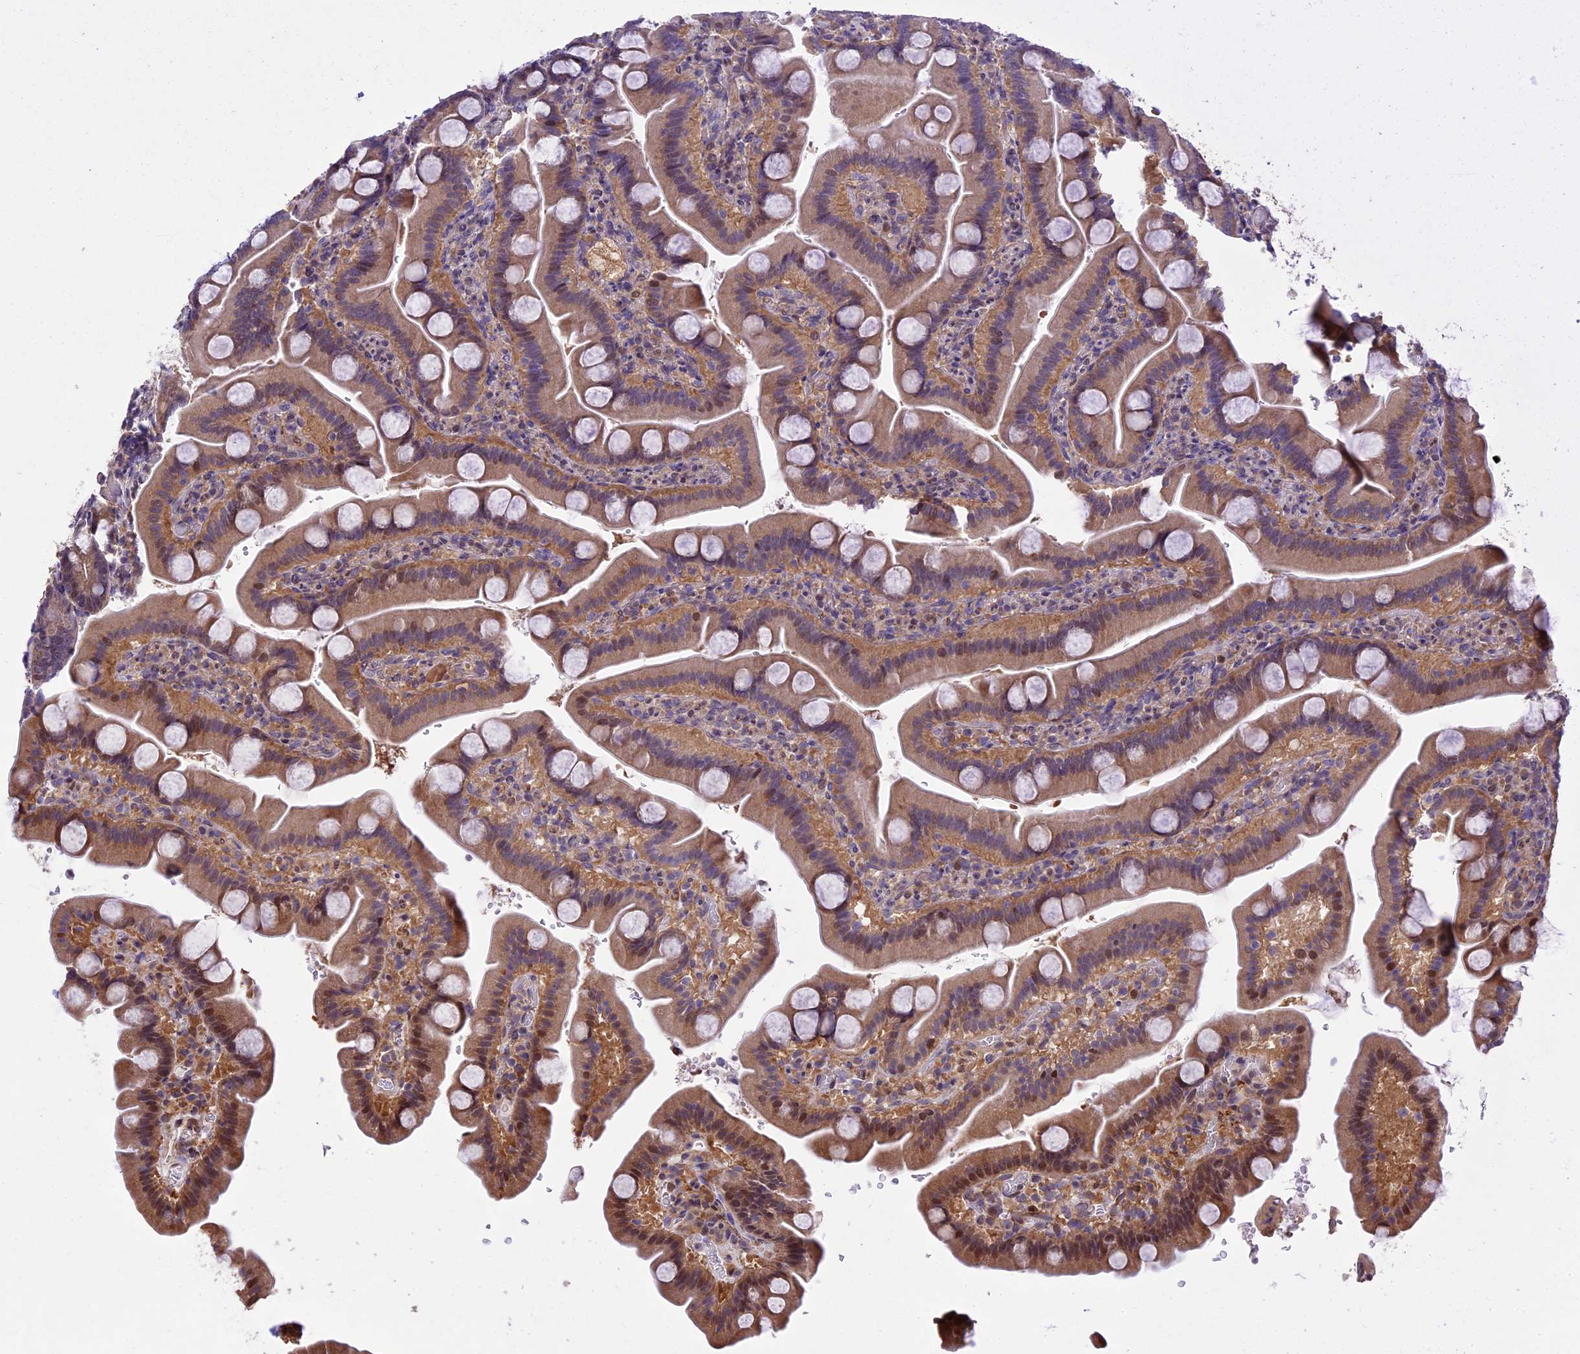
{"staining": {"intensity": "moderate", "quantity": "<25%", "location": "cytoplasmic/membranous,nuclear"}, "tissue": "duodenum", "cell_type": "Glandular cells", "image_type": "normal", "snomed": [{"axis": "morphology", "description": "Normal tissue, NOS"}, {"axis": "topography", "description": "Duodenum"}], "caption": "The photomicrograph reveals immunohistochemical staining of normal duodenum. There is moderate cytoplasmic/membranous,nuclear positivity is appreciated in about <25% of glandular cells. Using DAB (brown) and hematoxylin (blue) stains, captured at high magnification using brightfield microscopy.", "gene": "MAN2C1", "patient": {"sex": "male", "age": 55}}